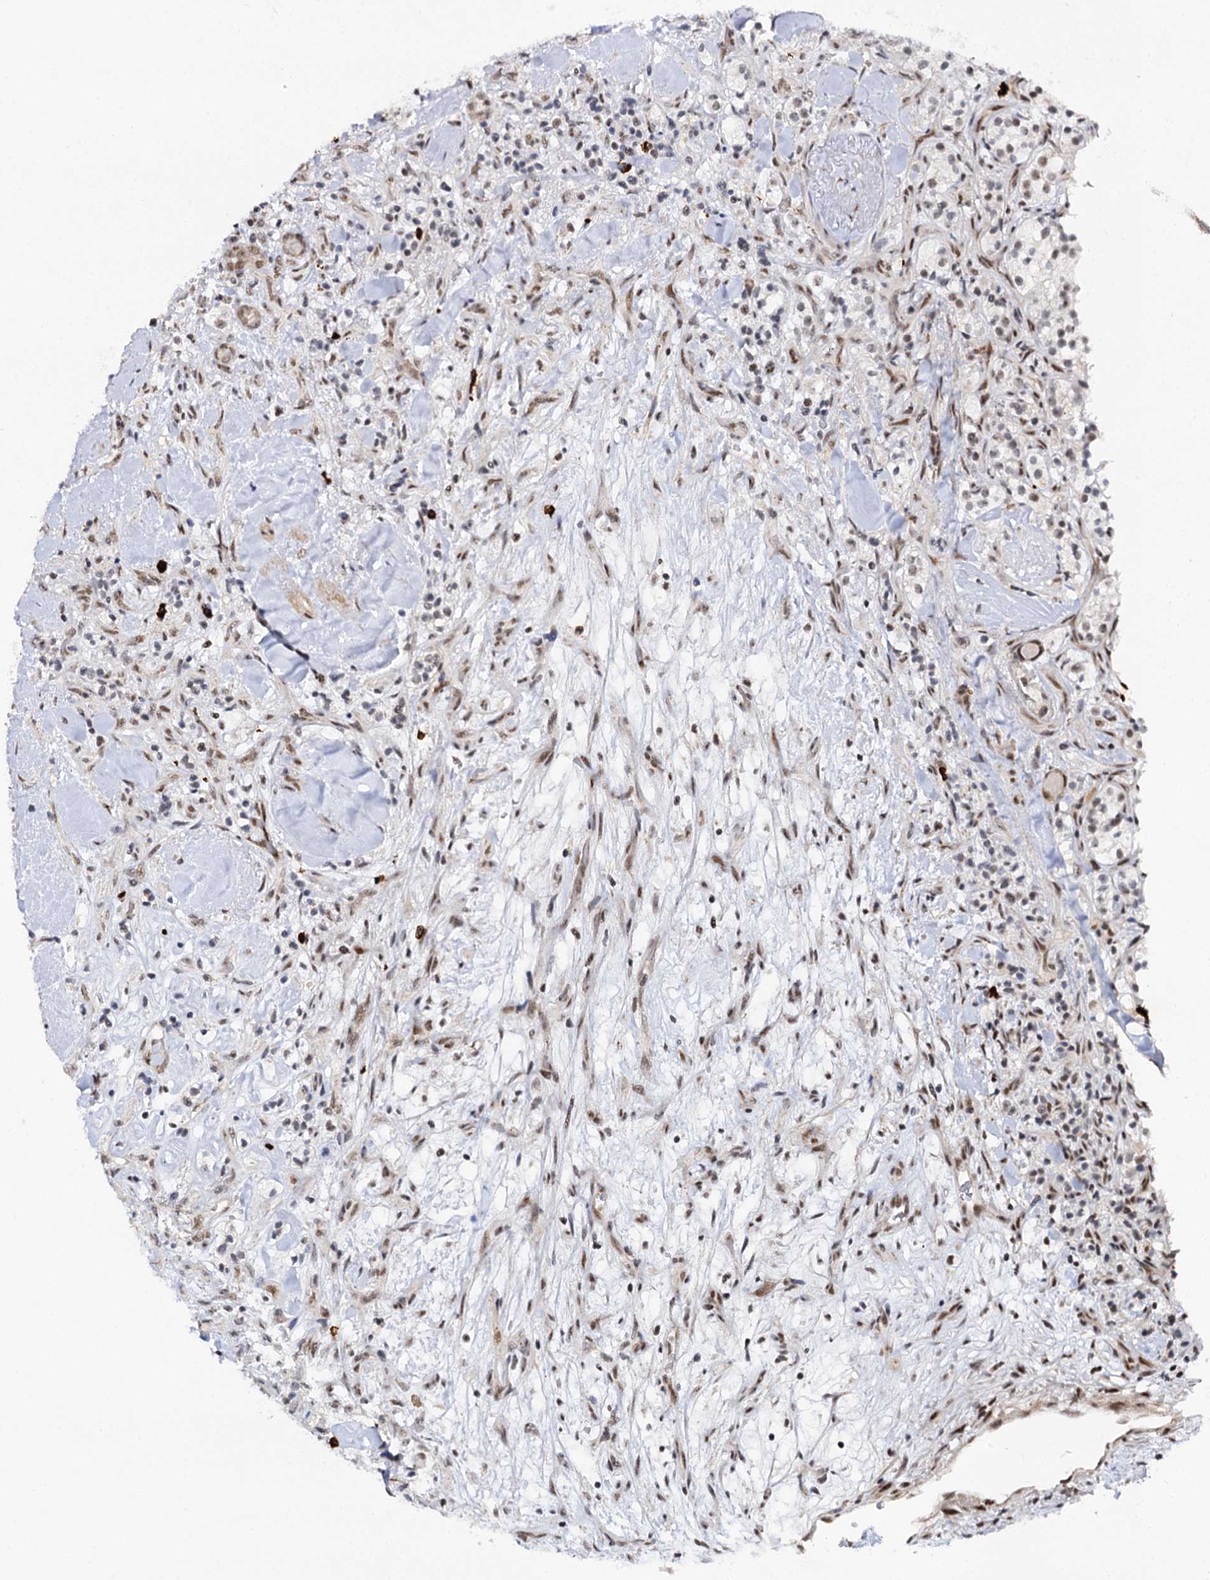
{"staining": {"intensity": "weak", "quantity": "<25%", "location": "nuclear"}, "tissue": "renal cancer", "cell_type": "Tumor cells", "image_type": "cancer", "snomed": [{"axis": "morphology", "description": "Adenocarcinoma, NOS"}, {"axis": "topography", "description": "Kidney"}], "caption": "There is no significant expression in tumor cells of renal adenocarcinoma. (Brightfield microscopy of DAB (3,3'-diaminobenzidine) immunohistochemistry at high magnification).", "gene": "BUD13", "patient": {"sex": "male", "age": 77}}